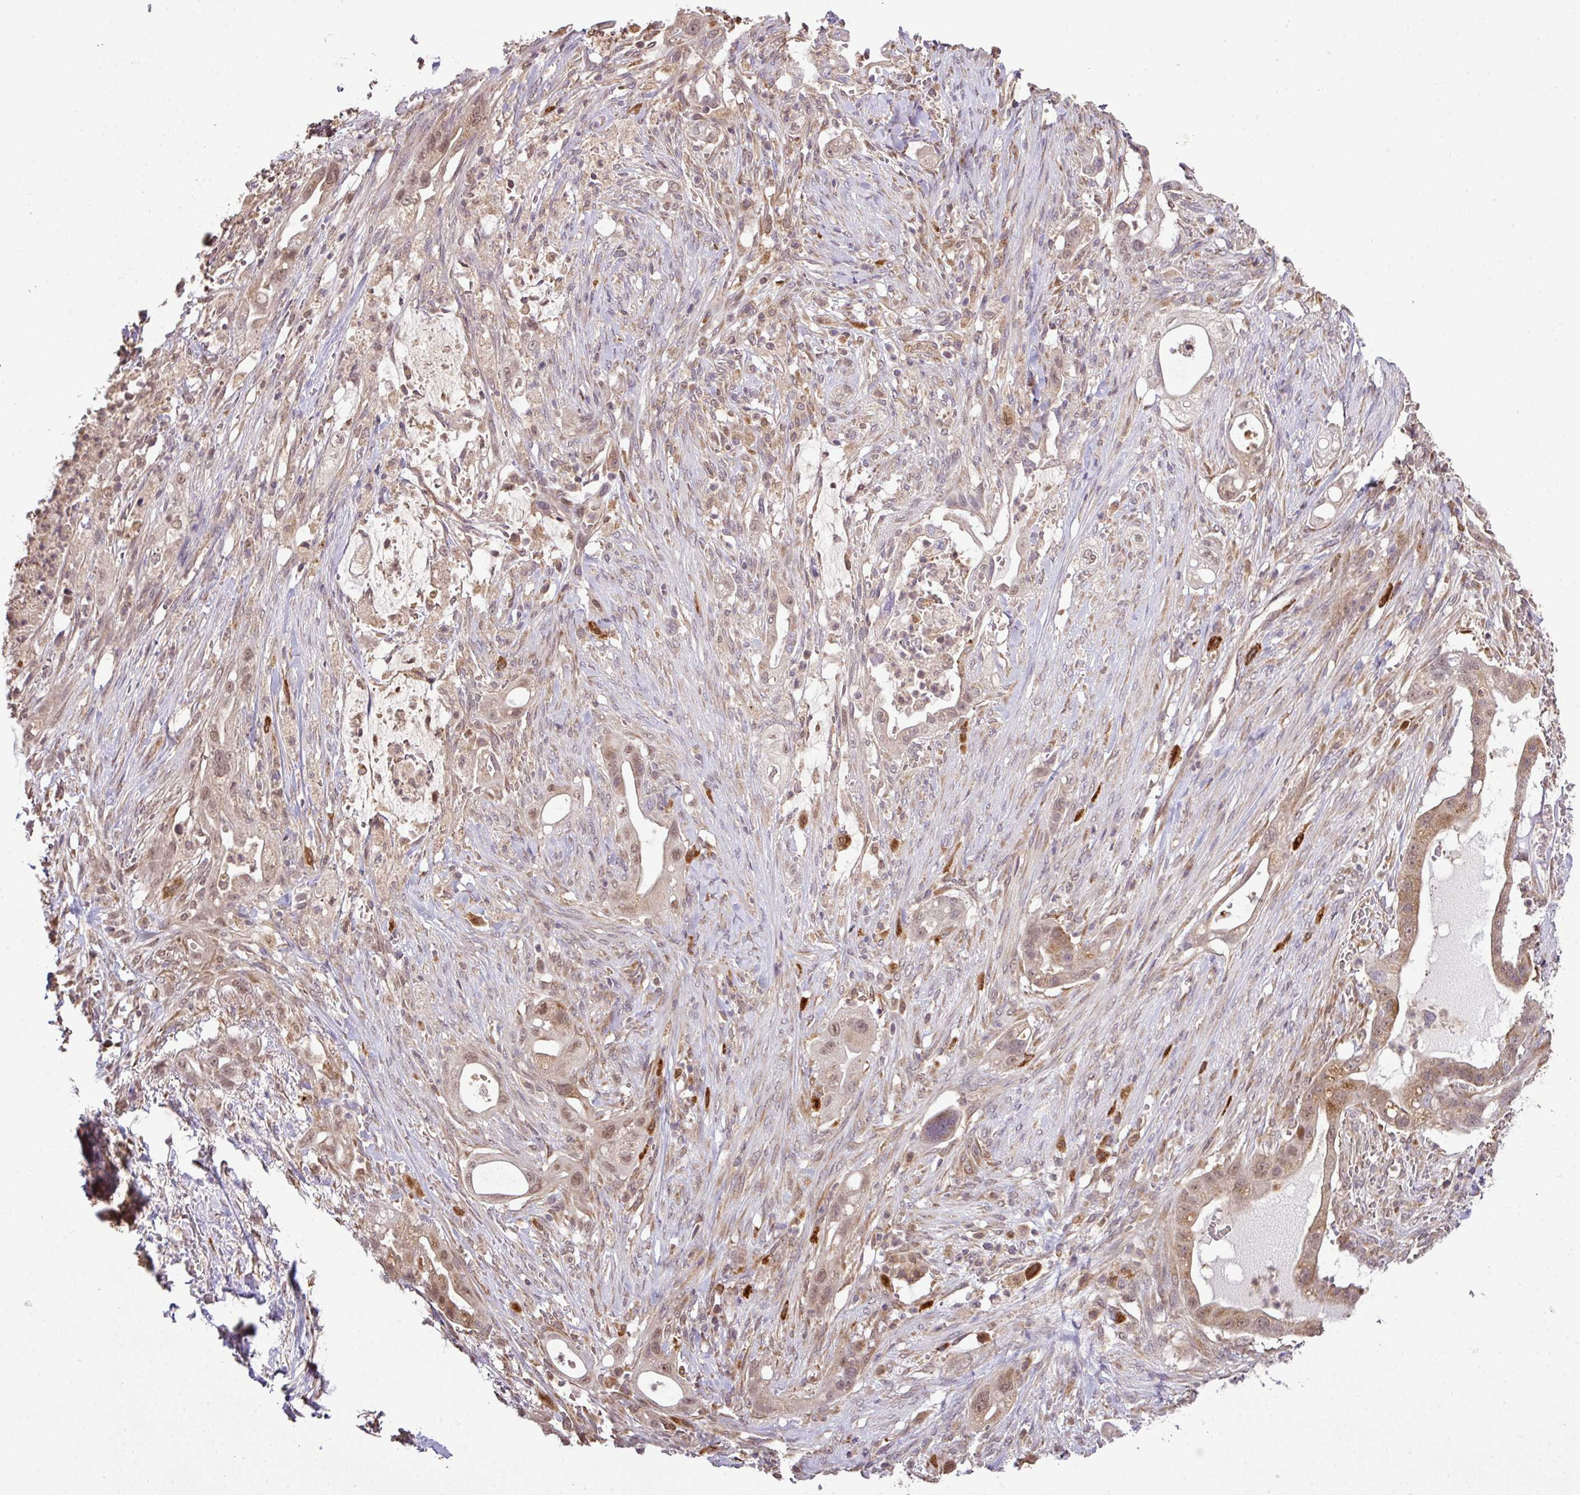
{"staining": {"intensity": "moderate", "quantity": ">75%", "location": "cytoplasmic/membranous,nuclear"}, "tissue": "pancreatic cancer", "cell_type": "Tumor cells", "image_type": "cancer", "snomed": [{"axis": "morphology", "description": "Adenocarcinoma, NOS"}, {"axis": "topography", "description": "Pancreas"}], "caption": "IHC image of human pancreatic cancer (adenocarcinoma) stained for a protein (brown), which reveals medium levels of moderate cytoplasmic/membranous and nuclear expression in approximately >75% of tumor cells.", "gene": "SMCO4", "patient": {"sex": "male", "age": 44}}